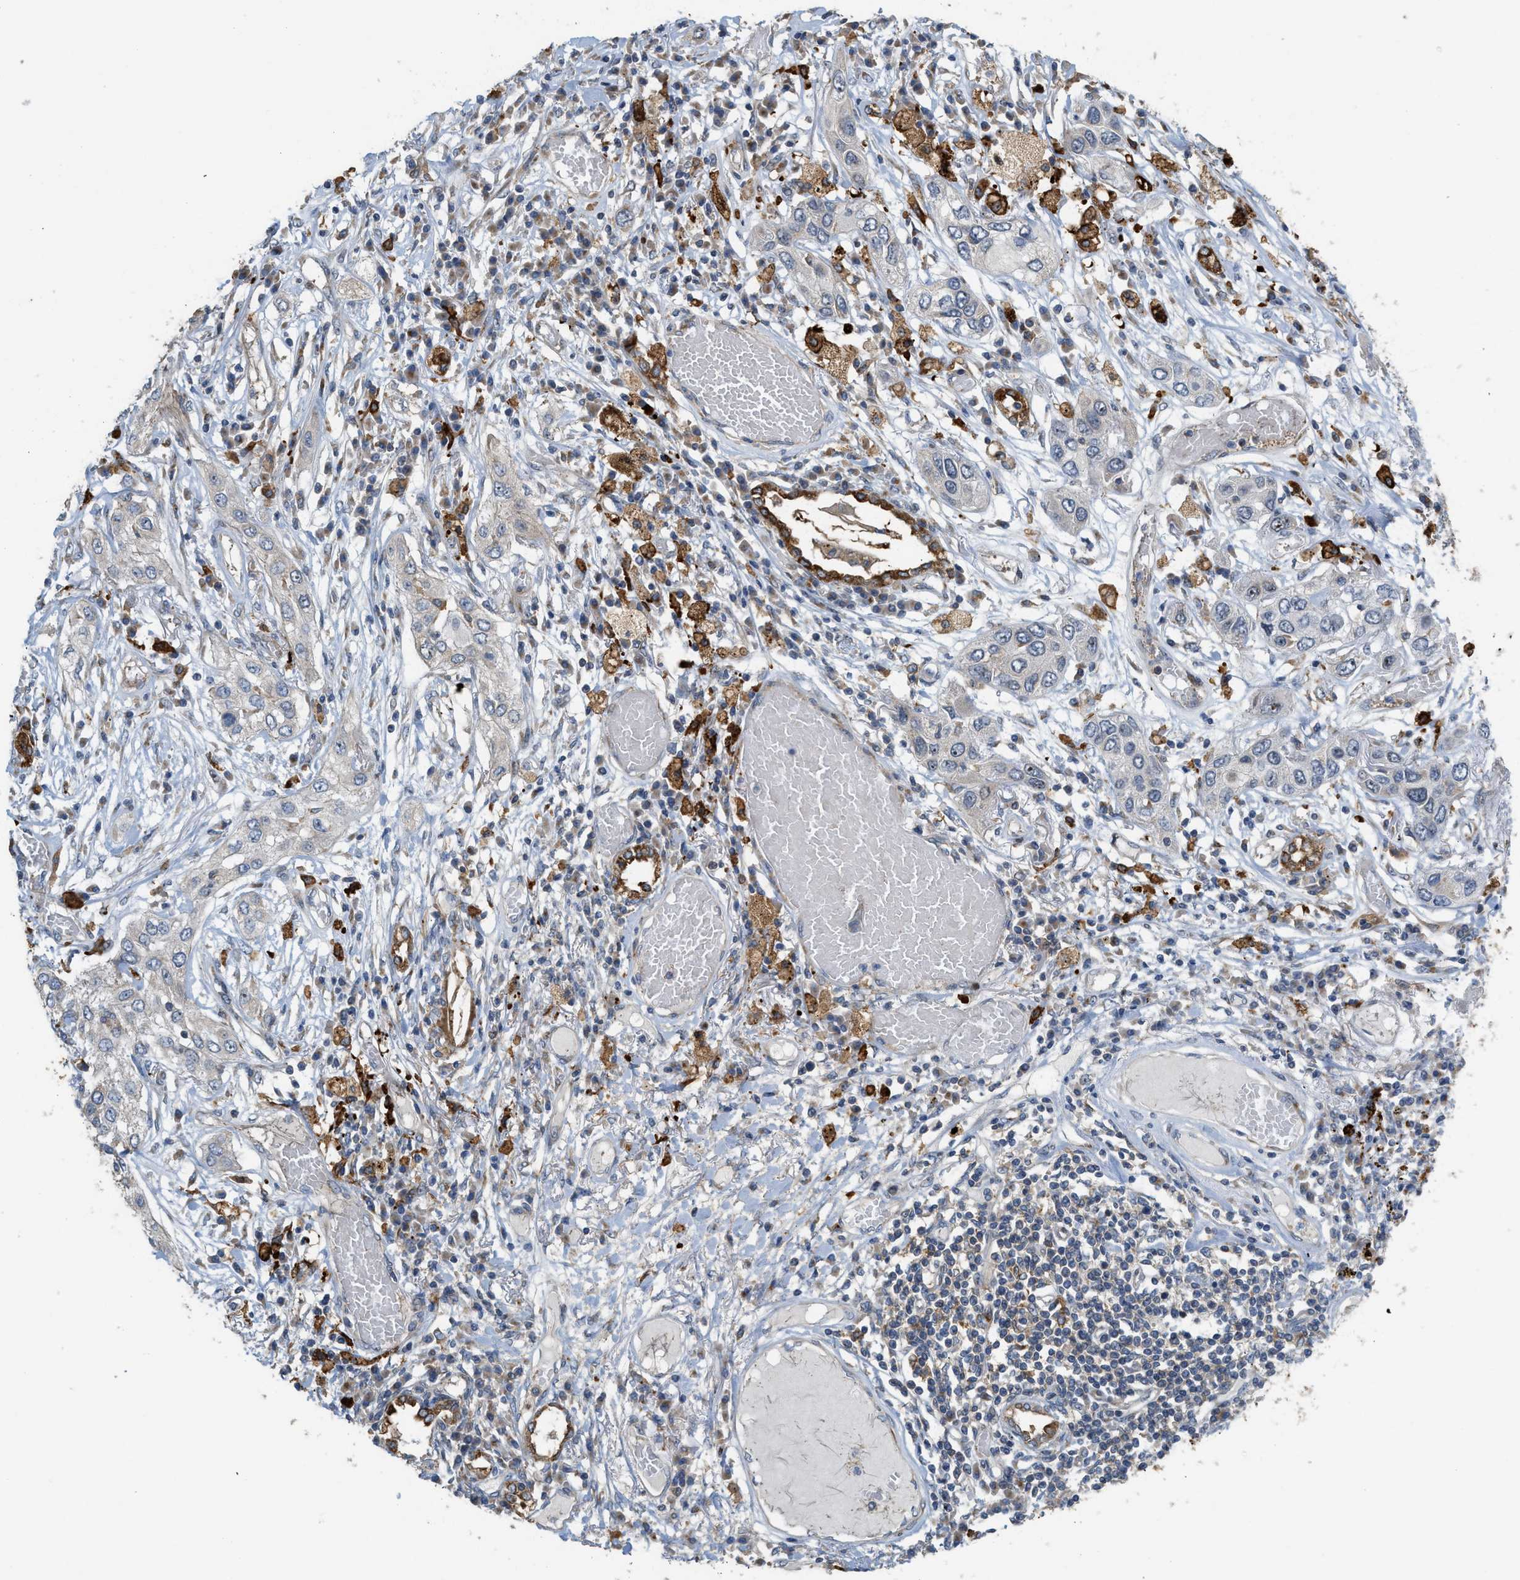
{"staining": {"intensity": "negative", "quantity": "none", "location": "none"}, "tissue": "lung cancer", "cell_type": "Tumor cells", "image_type": "cancer", "snomed": [{"axis": "morphology", "description": "Squamous cell carcinoma, NOS"}, {"axis": "topography", "description": "Lung"}], "caption": "DAB immunohistochemical staining of human squamous cell carcinoma (lung) exhibits no significant positivity in tumor cells.", "gene": "DIPK1A", "patient": {"sex": "male", "age": 71}}